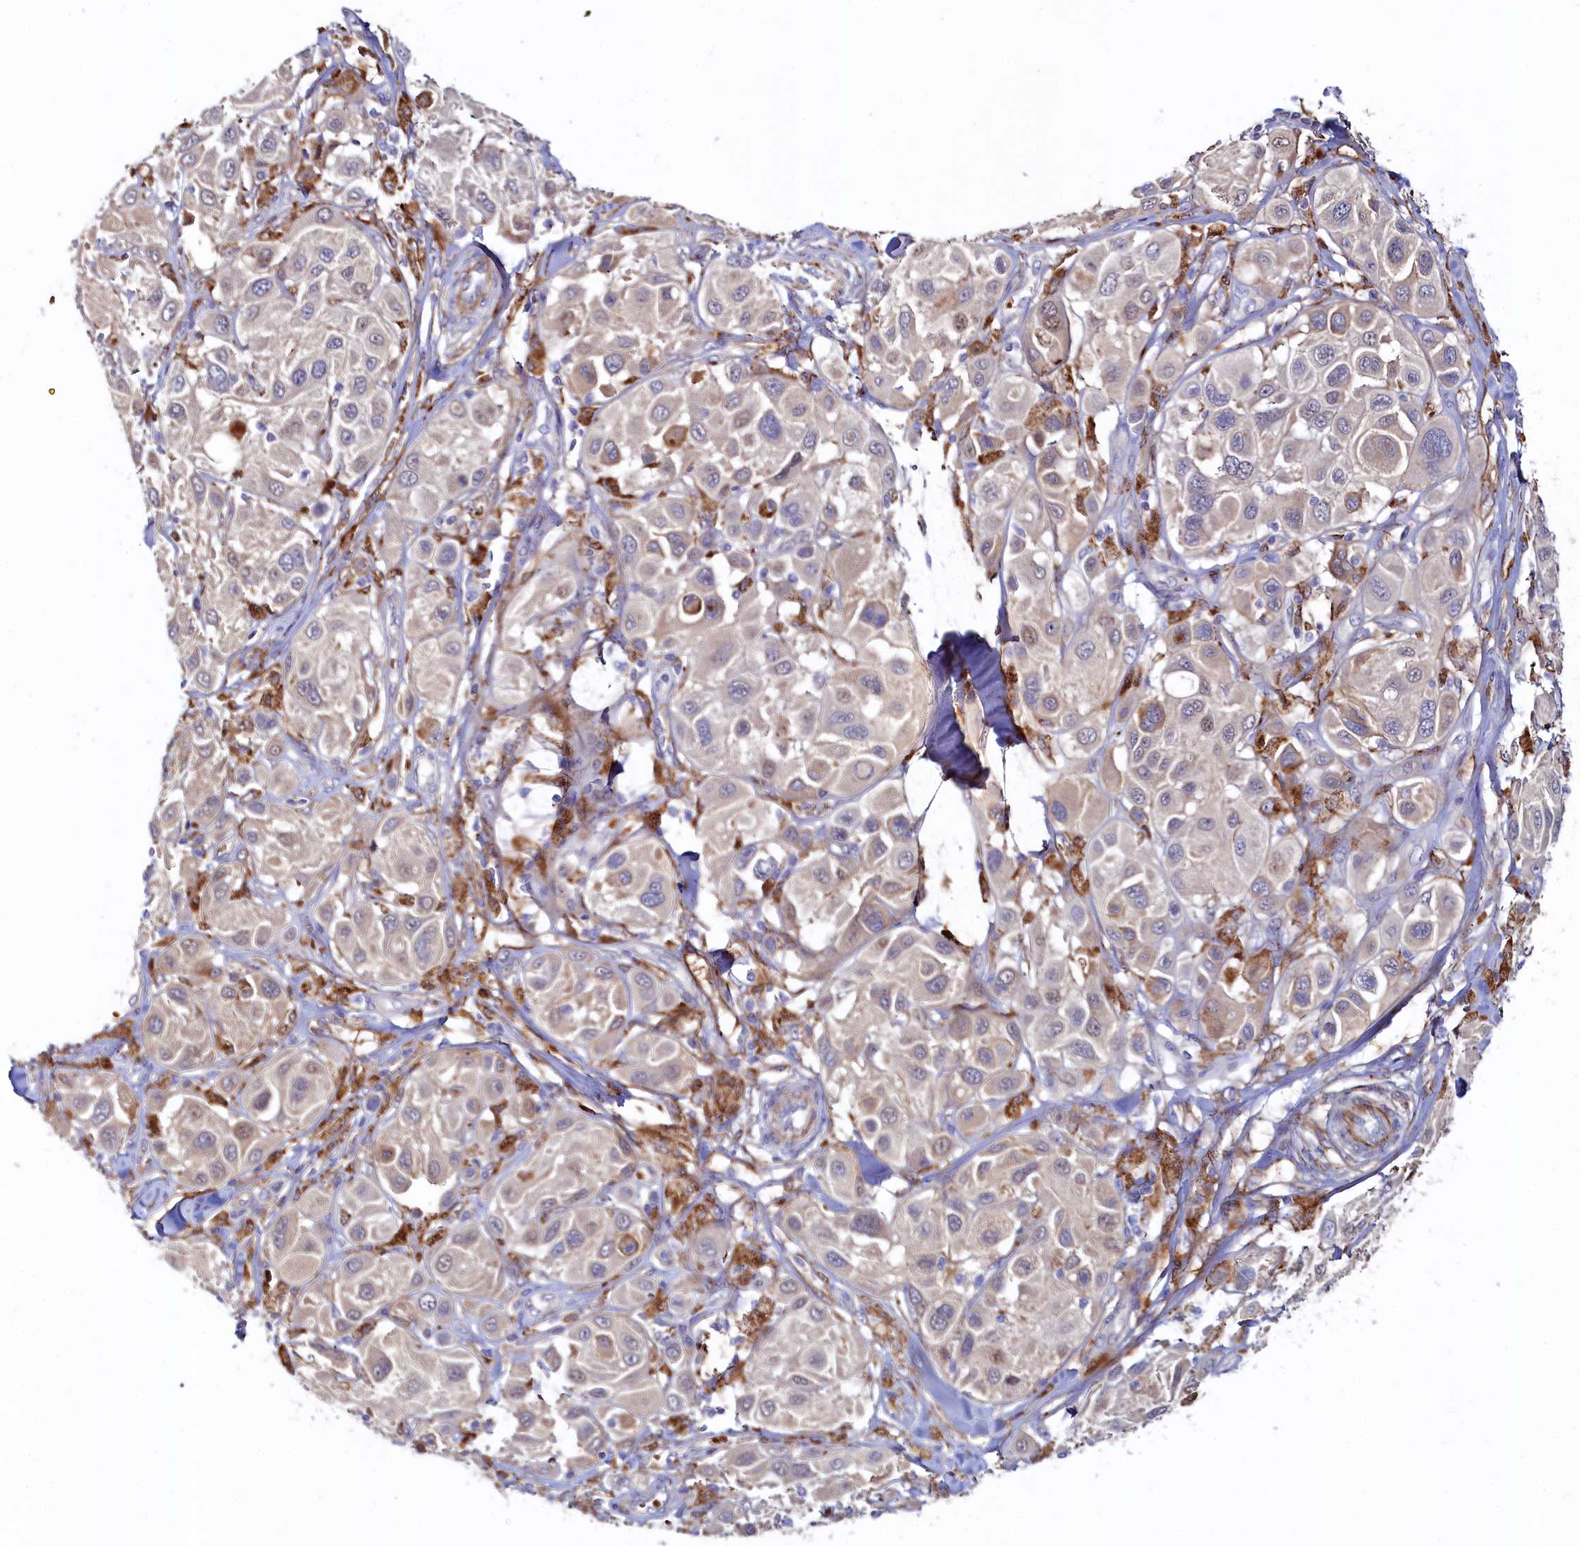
{"staining": {"intensity": "weak", "quantity": "<25%", "location": "cytoplasmic/membranous"}, "tissue": "melanoma", "cell_type": "Tumor cells", "image_type": "cancer", "snomed": [{"axis": "morphology", "description": "Malignant melanoma, Metastatic site"}, {"axis": "topography", "description": "Skin"}], "caption": "Tumor cells are negative for protein expression in human malignant melanoma (metastatic site).", "gene": "ASTE1", "patient": {"sex": "male", "age": 41}}